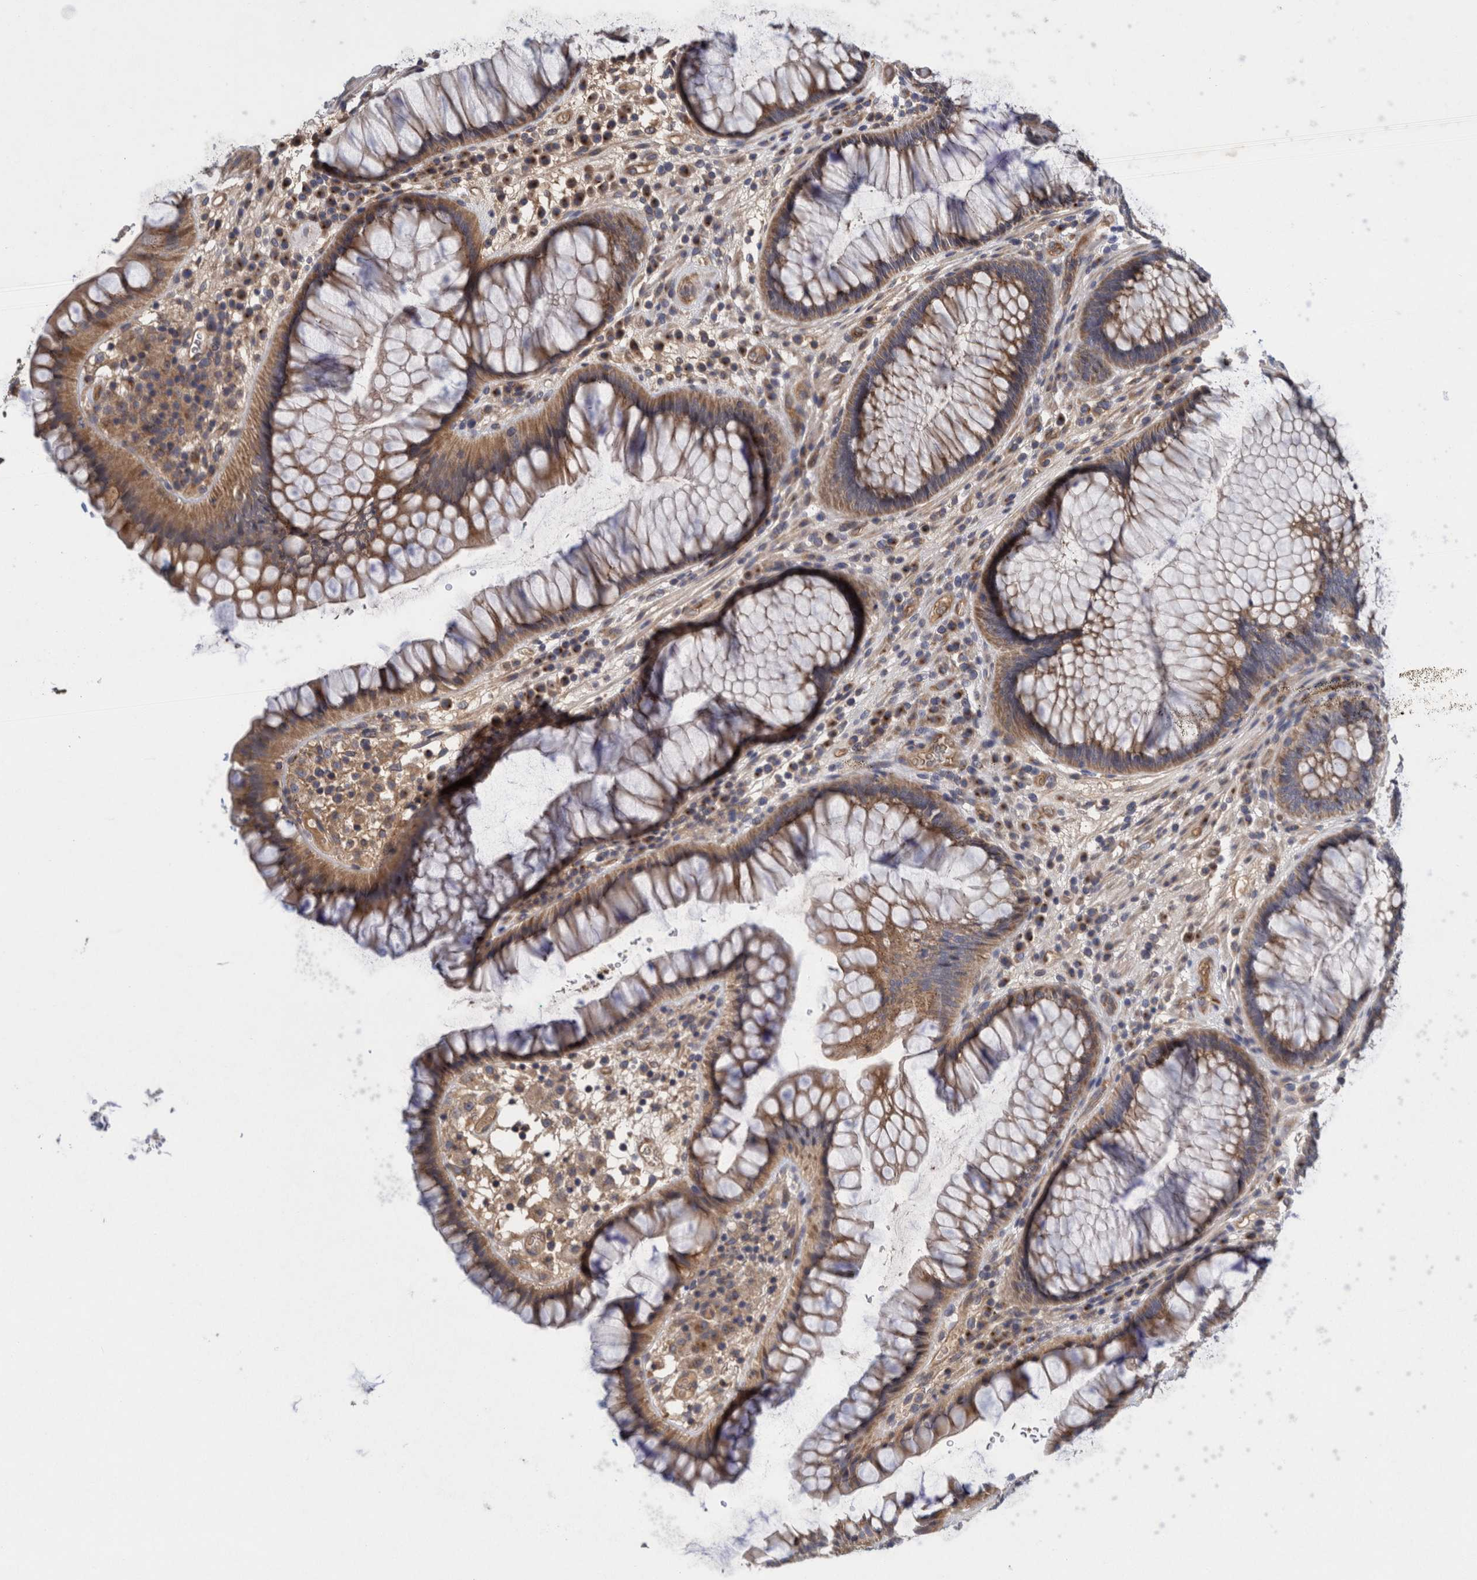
{"staining": {"intensity": "moderate", "quantity": ">75%", "location": "cytoplasmic/membranous"}, "tissue": "rectum", "cell_type": "Glandular cells", "image_type": "normal", "snomed": [{"axis": "morphology", "description": "Normal tissue, NOS"}, {"axis": "topography", "description": "Rectum"}], "caption": "The image reveals a brown stain indicating the presence of a protein in the cytoplasmic/membranous of glandular cells in rectum.", "gene": "ZNF324B", "patient": {"sex": "male", "age": 51}}